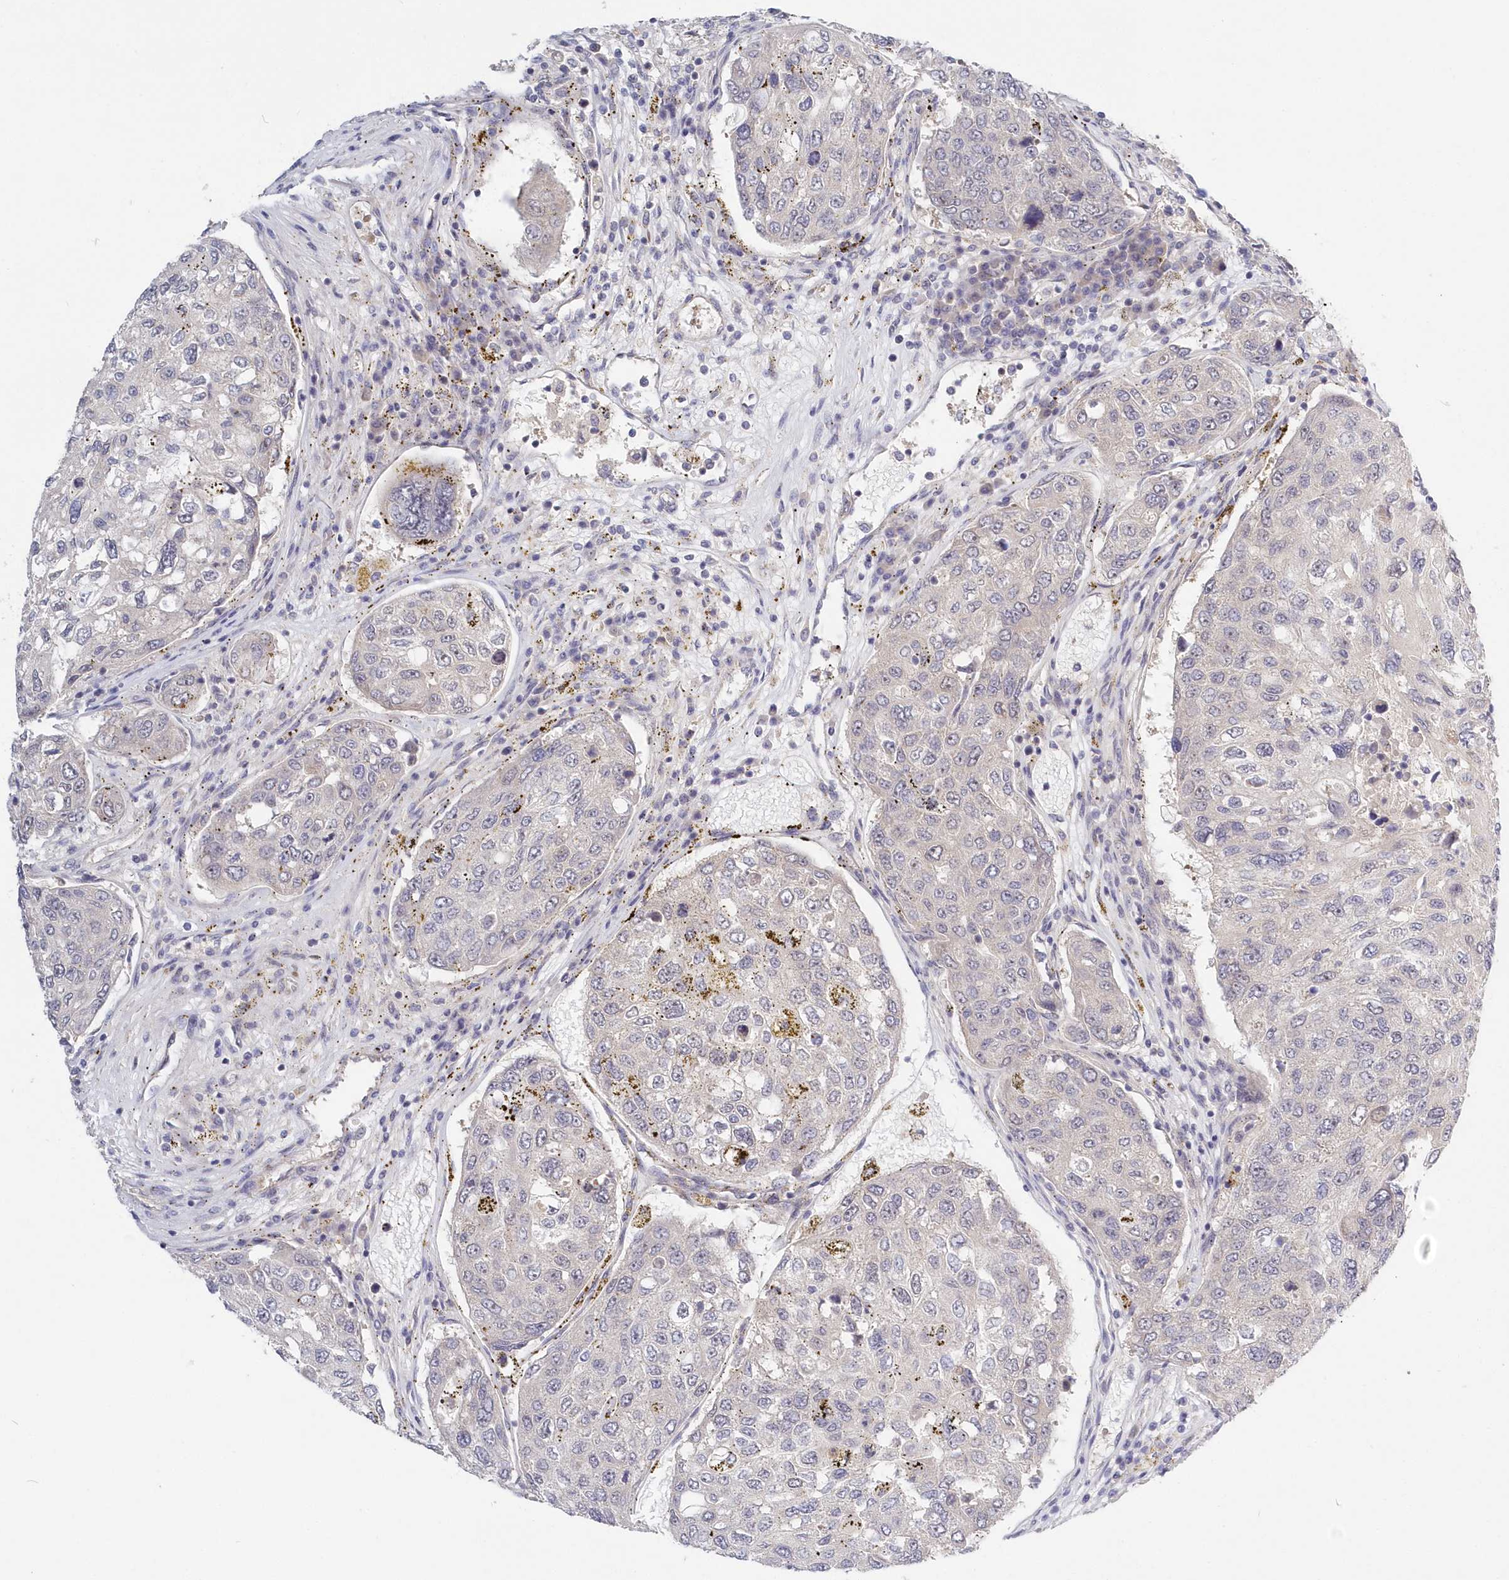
{"staining": {"intensity": "negative", "quantity": "none", "location": "none"}, "tissue": "urothelial cancer", "cell_type": "Tumor cells", "image_type": "cancer", "snomed": [{"axis": "morphology", "description": "Urothelial carcinoma, High grade"}, {"axis": "topography", "description": "Lymph node"}, {"axis": "topography", "description": "Urinary bladder"}], "caption": "The immunohistochemistry (IHC) photomicrograph has no significant positivity in tumor cells of high-grade urothelial carcinoma tissue.", "gene": "KATNA1", "patient": {"sex": "male", "age": 51}}